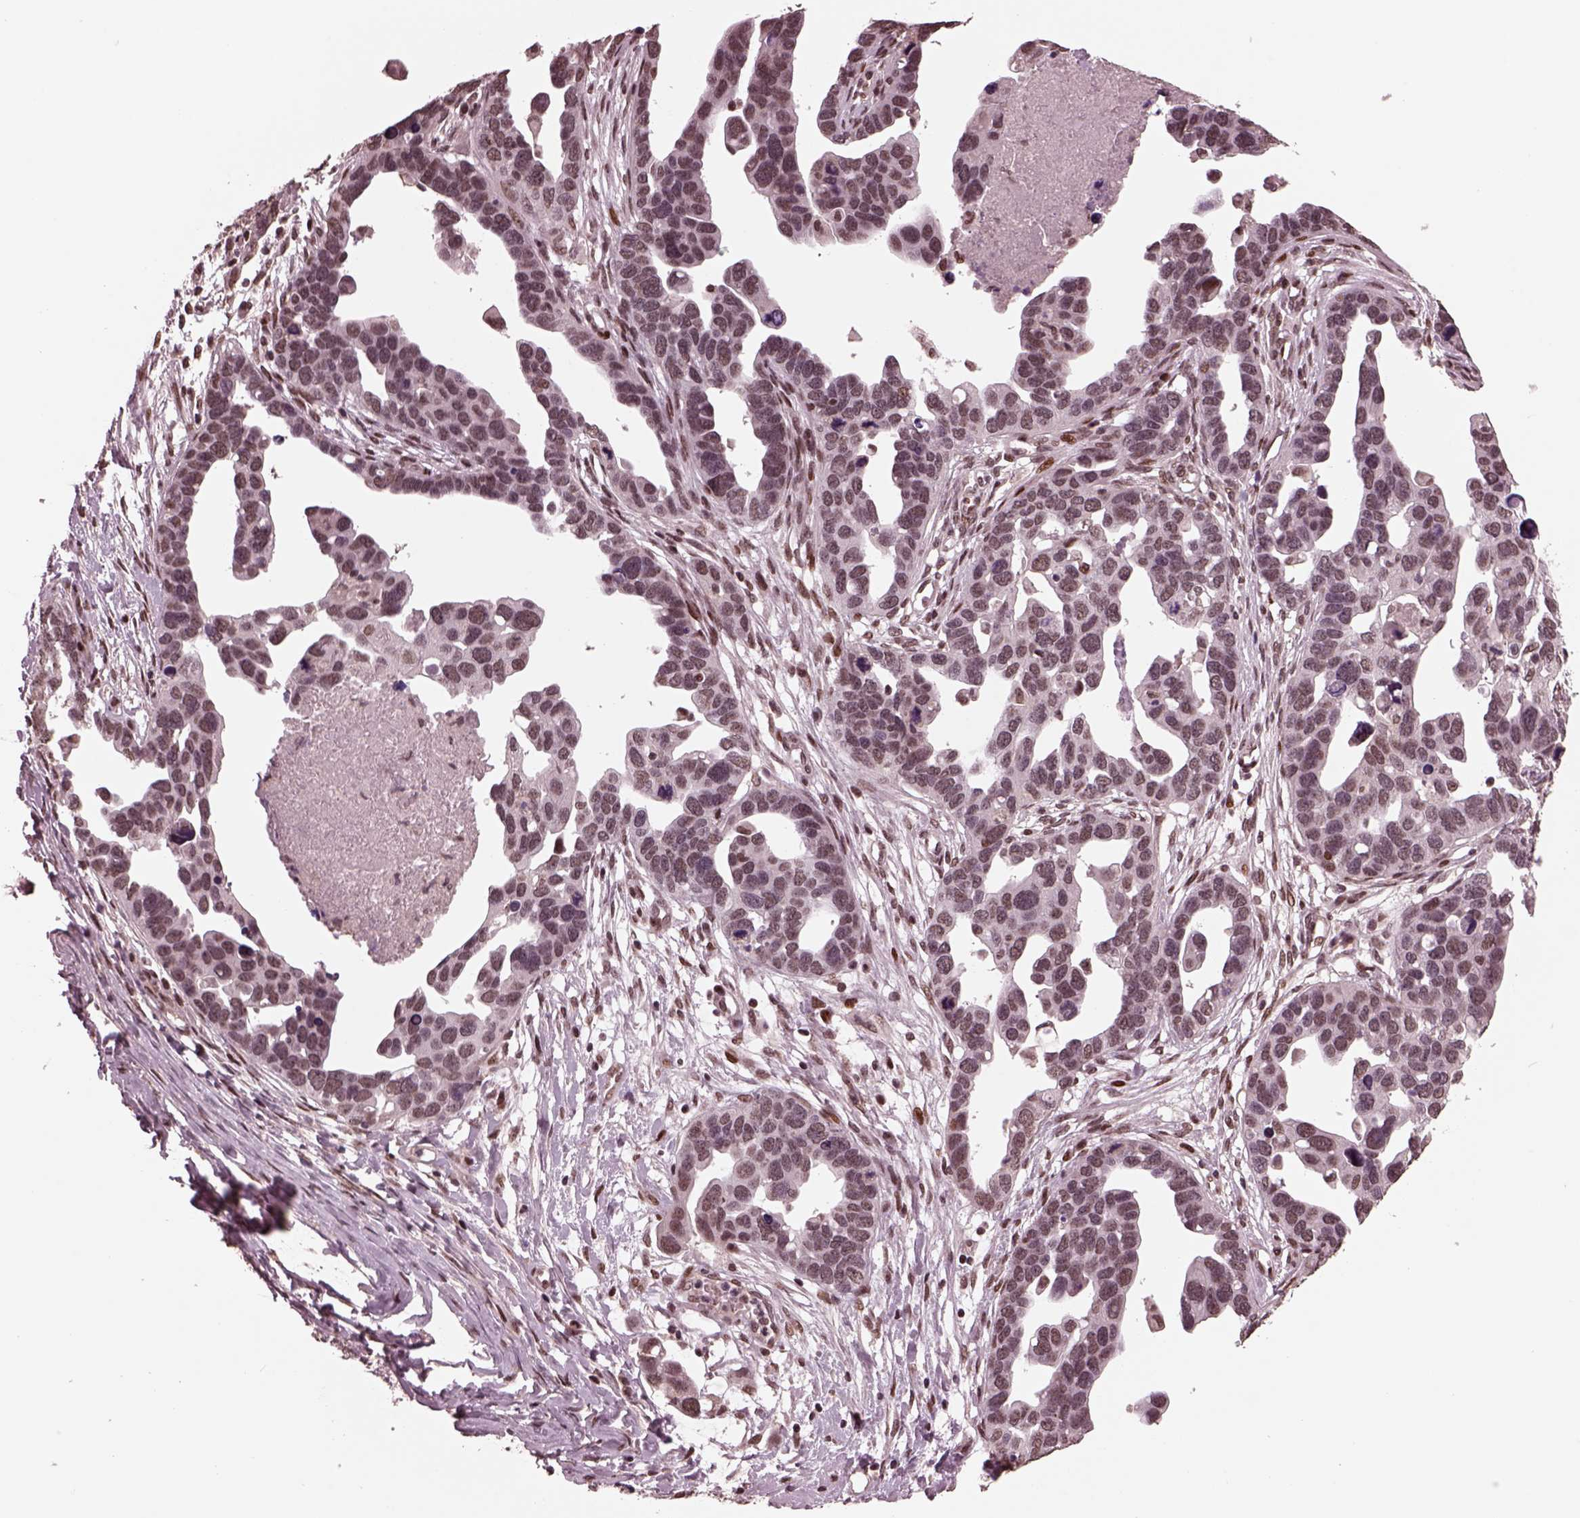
{"staining": {"intensity": "weak", "quantity": "<25%", "location": "nuclear"}, "tissue": "ovarian cancer", "cell_type": "Tumor cells", "image_type": "cancer", "snomed": [{"axis": "morphology", "description": "Cystadenocarcinoma, serous, NOS"}, {"axis": "topography", "description": "Ovary"}], "caption": "Immunohistochemical staining of ovarian serous cystadenocarcinoma demonstrates no significant staining in tumor cells.", "gene": "NAP1L5", "patient": {"sex": "female", "age": 54}}